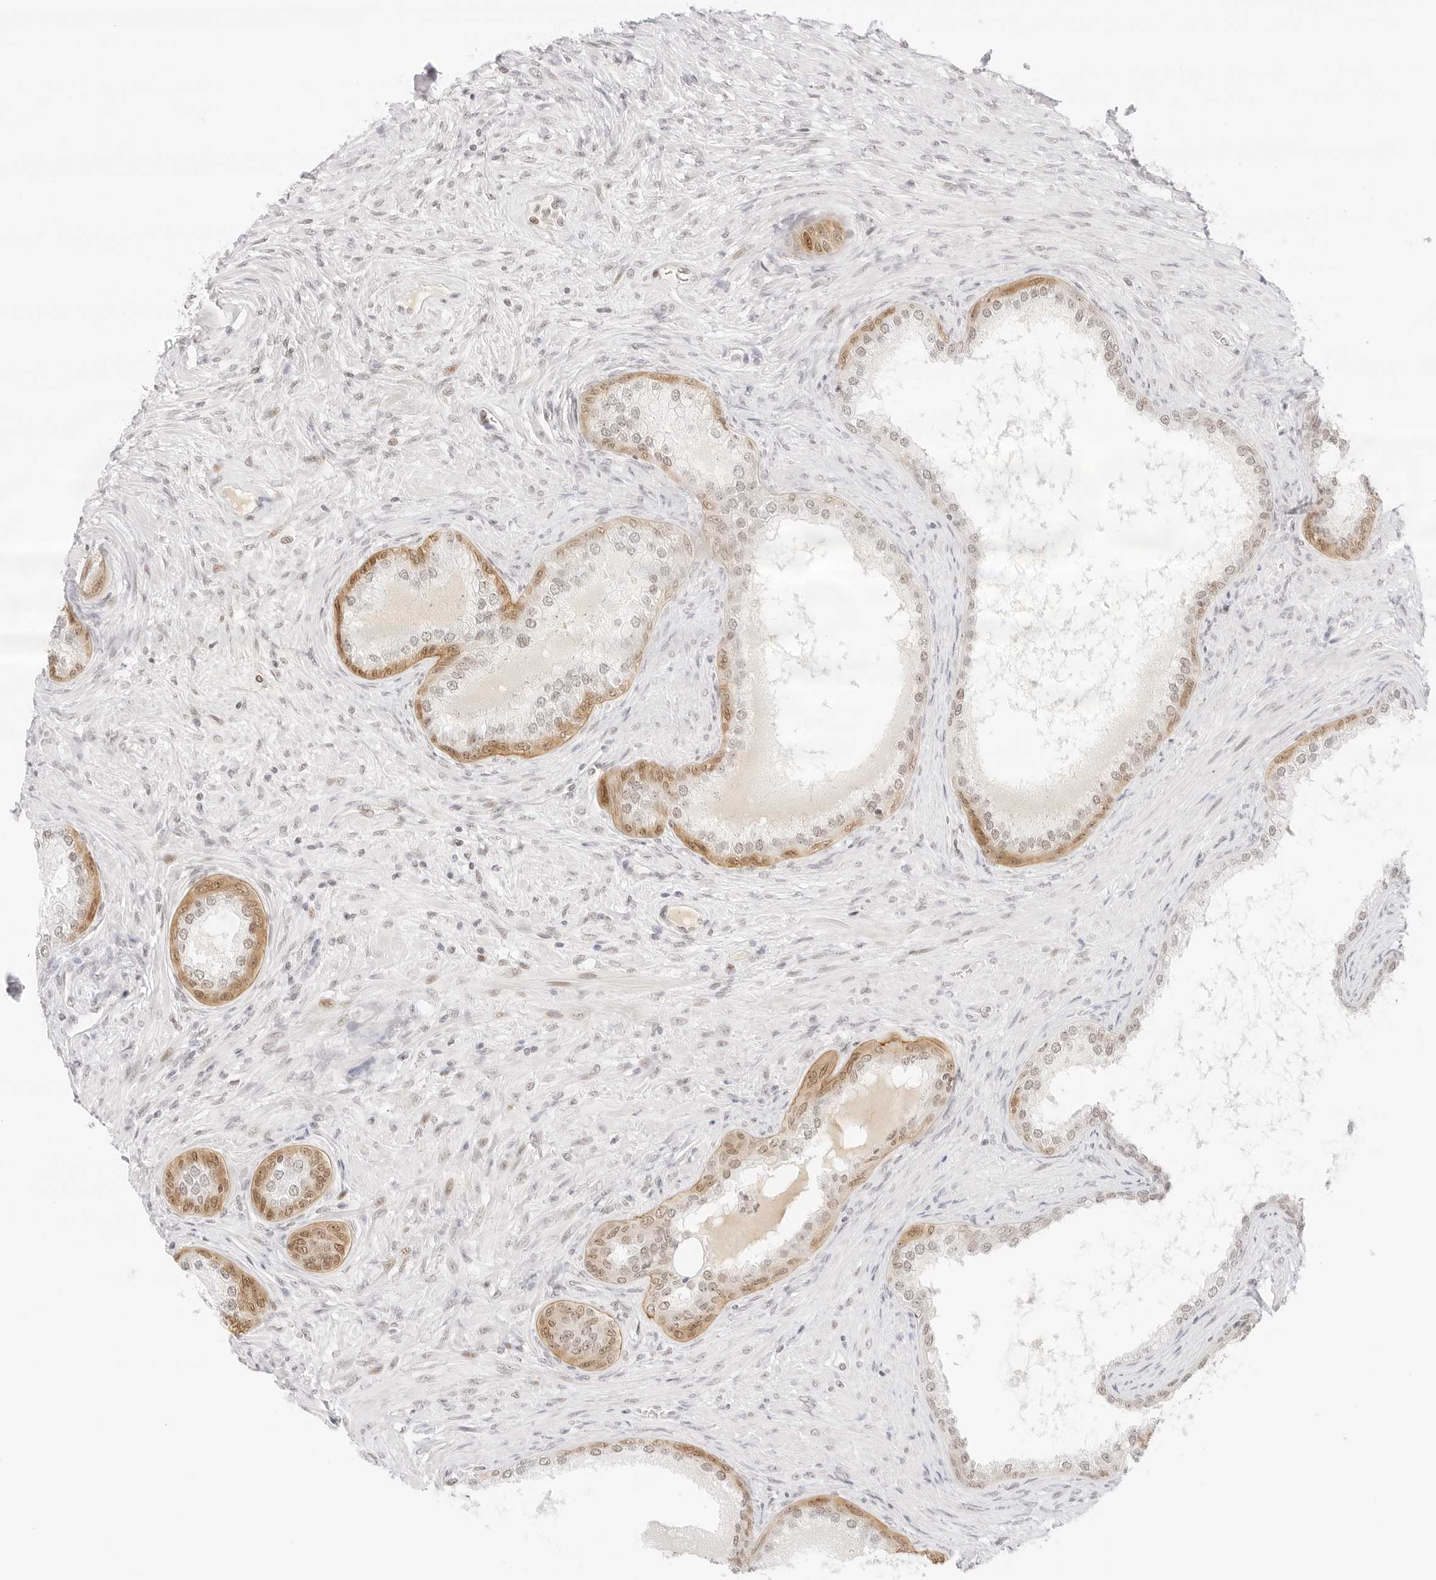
{"staining": {"intensity": "moderate", "quantity": "25%-75%", "location": "cytoplasmic/membranous,nuclear"}, "tissue": "prostate cancer", "cell_type": "Tumor cells", "image_type": "cancer", "snomed": [{"axis": "morphology", "description": "Normal tissue, NOS"}, {"axis": "morphology", "description": "Adenocarcinoma, Low grade"}, {"axis": "topography", "description": "Prostate"}, {"axis": "topography", "description": "Peripheral nerve tissue"}], "caption": "Adenocarcinoma (low-grade) (prostate) tissue exhibits moderate cytoplasmic/membranous and nuclear staining in approximately 25%-75% of tumor cells", "gene": "ITGA6", "patient": {"sex": "male", "age": 71}}